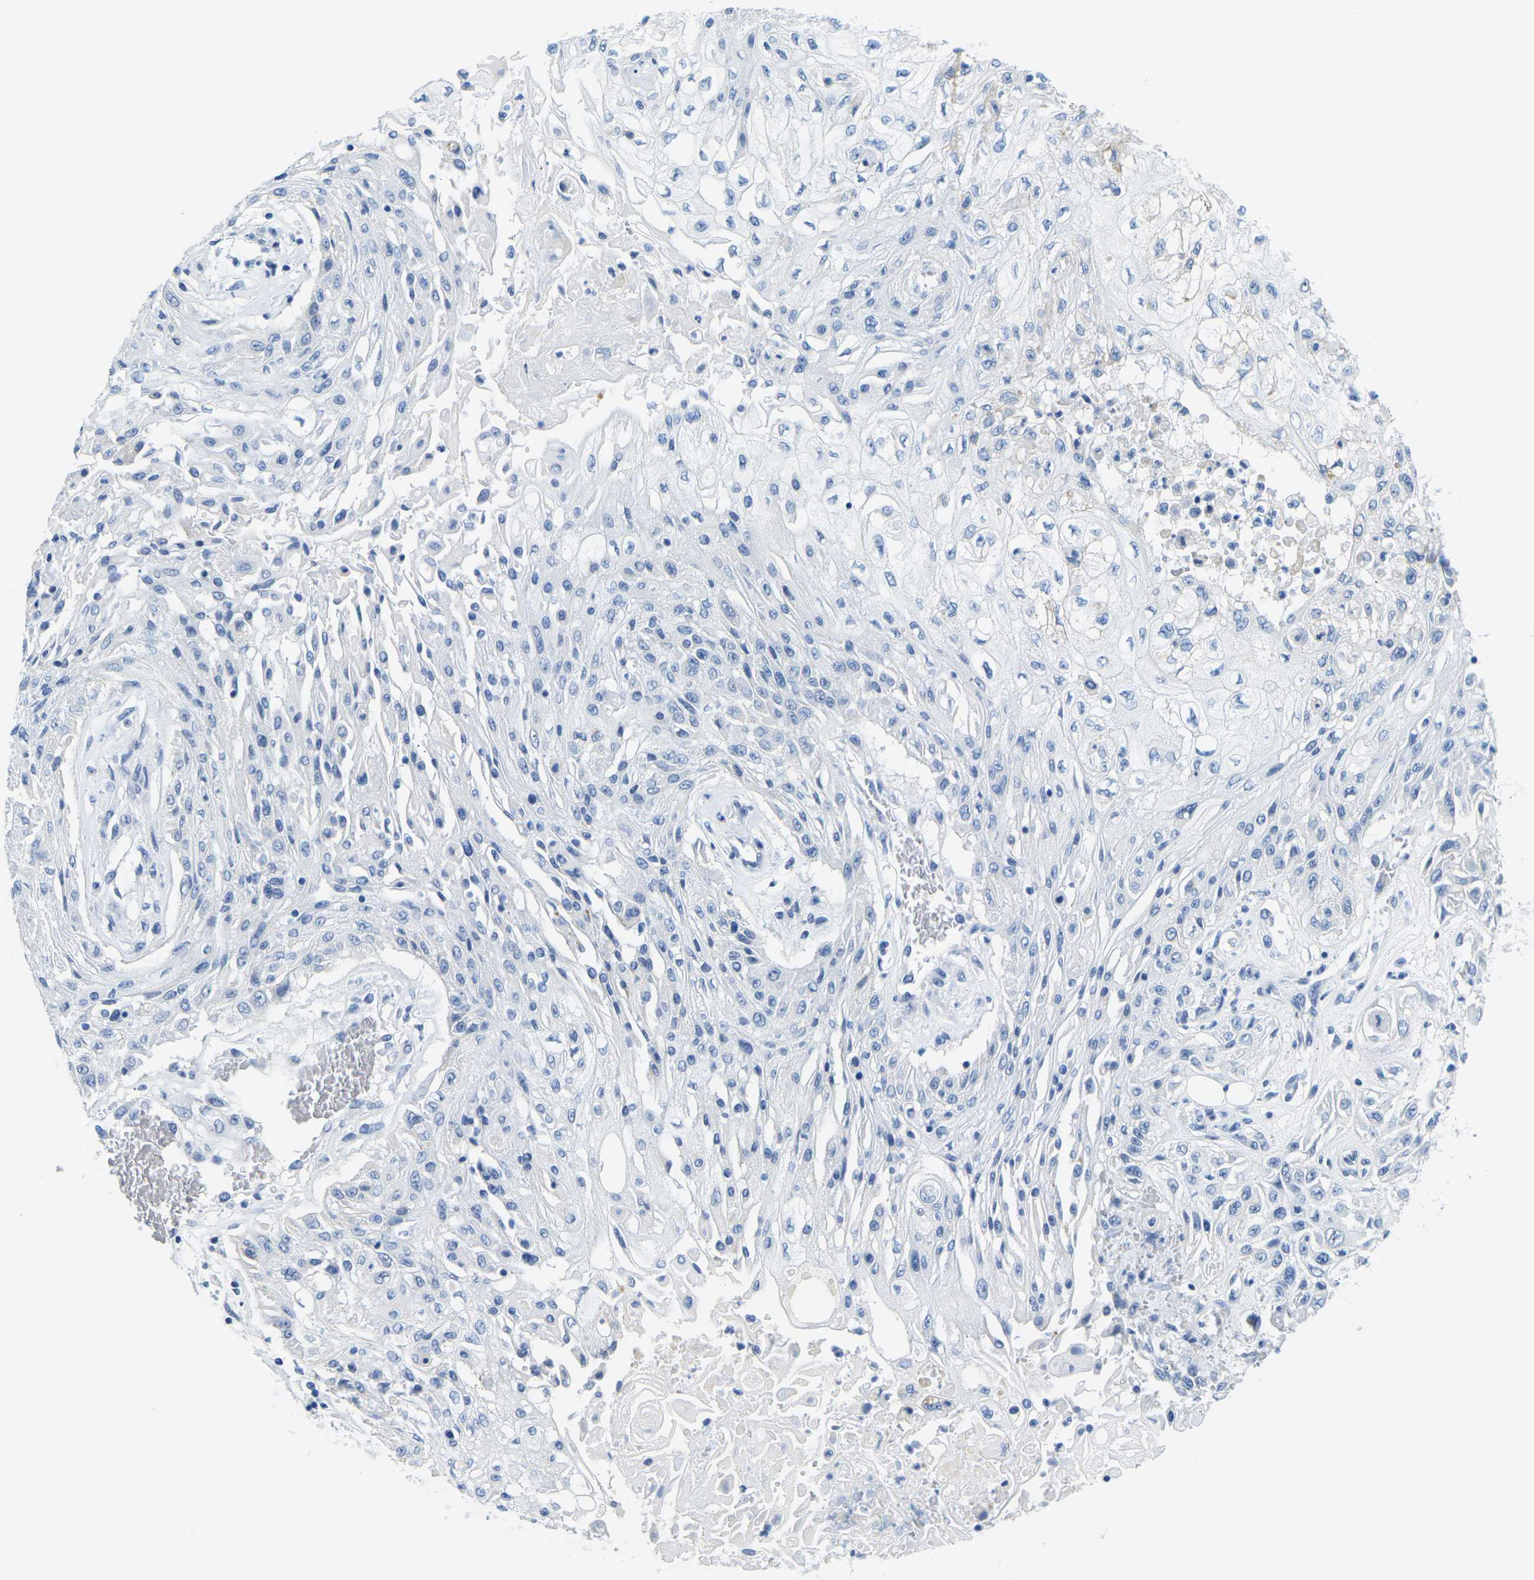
{"staining": {"intensity": "negative", "quantity": "none", "location": "none"}, "tissue": "skin cancer", "cell_type": "Tumor cells", "image_type": "cancer", "snomed": [{"axis": "morphology", "description": "Squamous cell carcinoma, NOS"}, {"axis": "topography", "description": "Skin"}], "caption": "Image shows no significant protein expression in tumor cells of skin cancer (squamous cell carcinoma).", "gene": "FAM3D", "patient": {"sex": "male", "age": 75}}